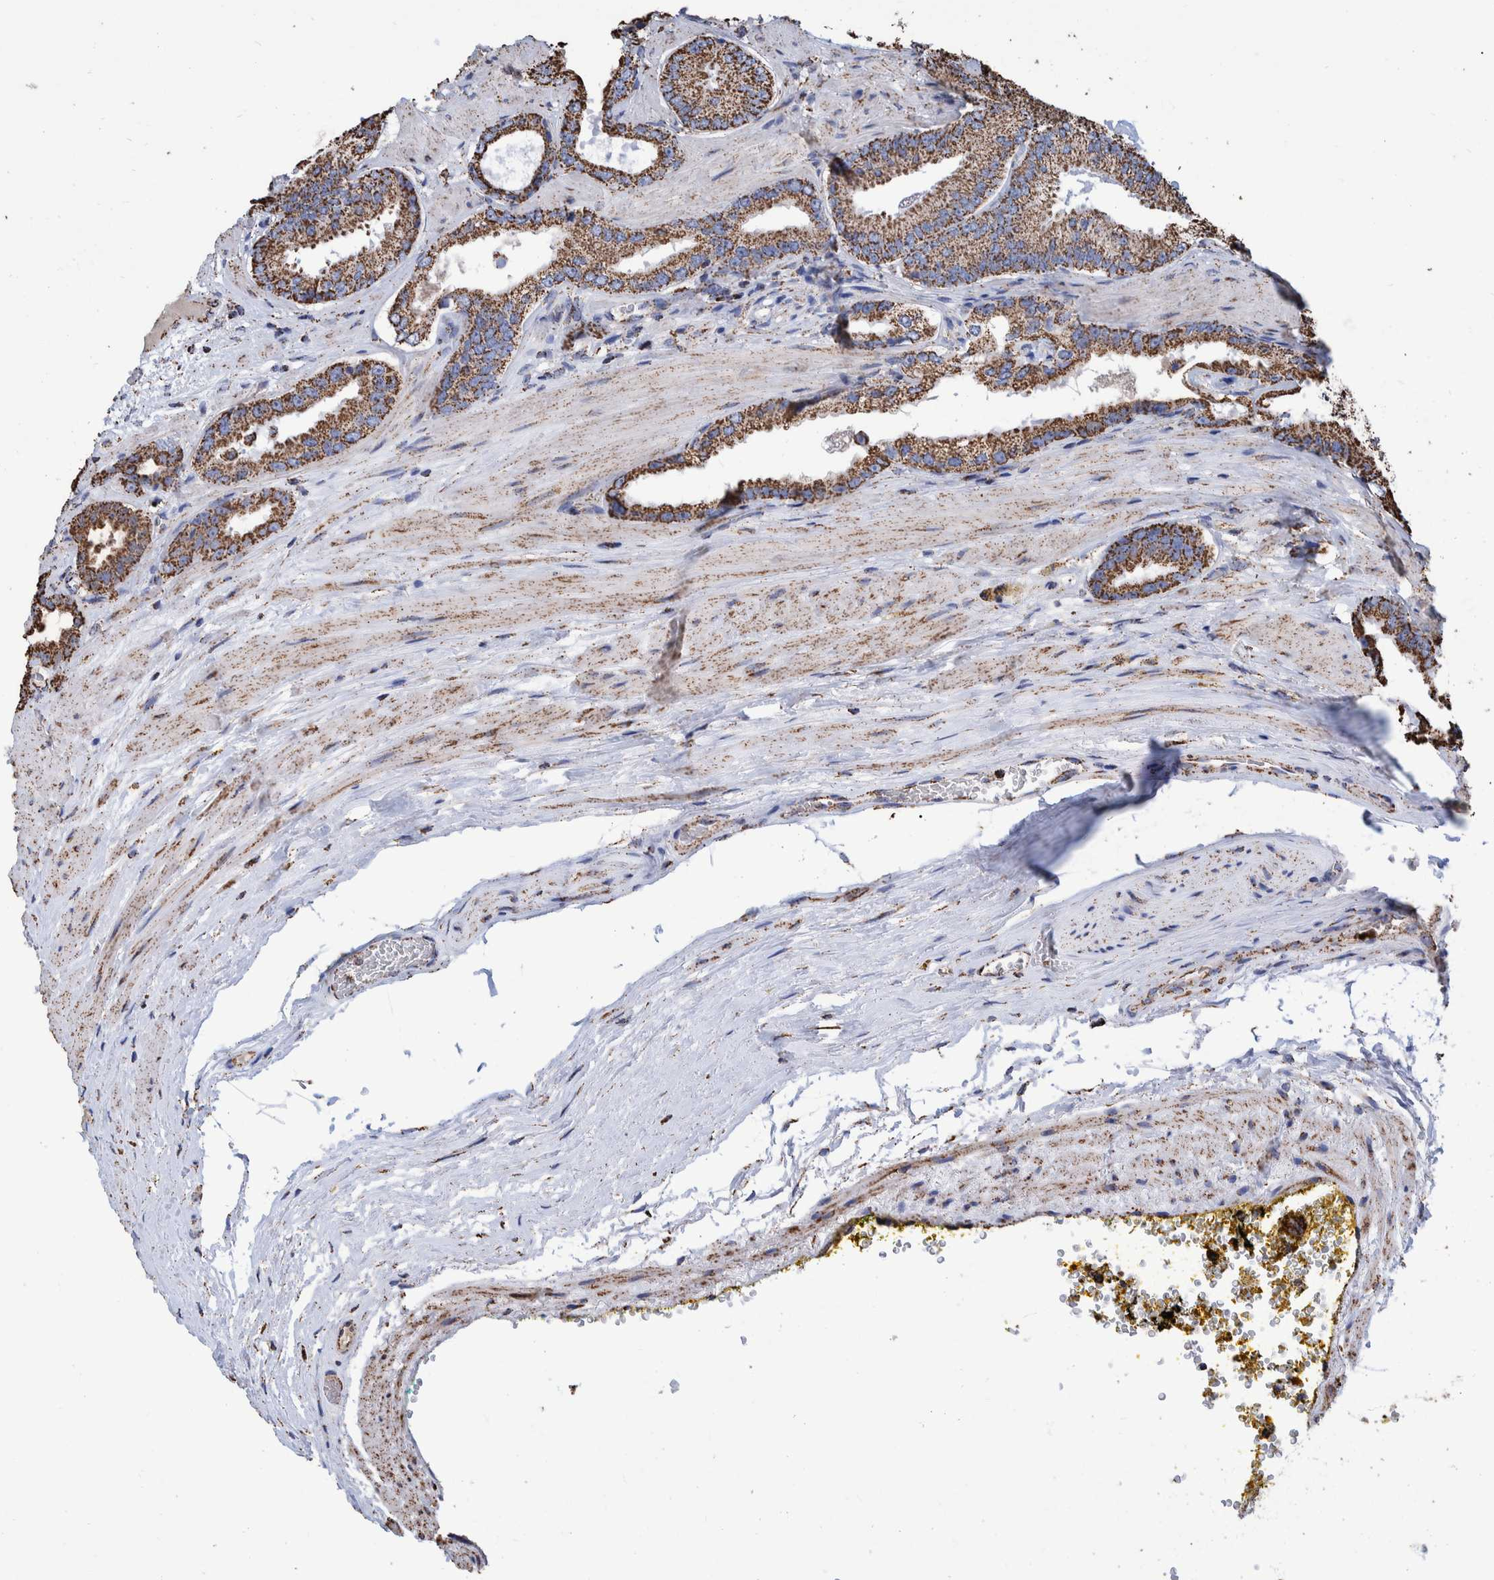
{"staining": {"intensity": "strong", "quantity": ">75%", "location": "cytoplasmic/membranous"}, "tissue": "prostate cancer", "cell_type": "Tumor cells", "image_type": "cancer", "snomed": [{"axis": "morphology", "description": "Adenocarcinoma, Low grade"}, {"axis": "topography", "description": "Prostate"}], "caption": "Immunohistochemical staining of human prostate cancer (low-grade adenocarcinoma) demonstrates high levels of strong cytoplasmic/membranous protein positivity in about >75% of tumor cells.", "gene": "VPS26C", "patient": {"sex": "male", "age": 51}}